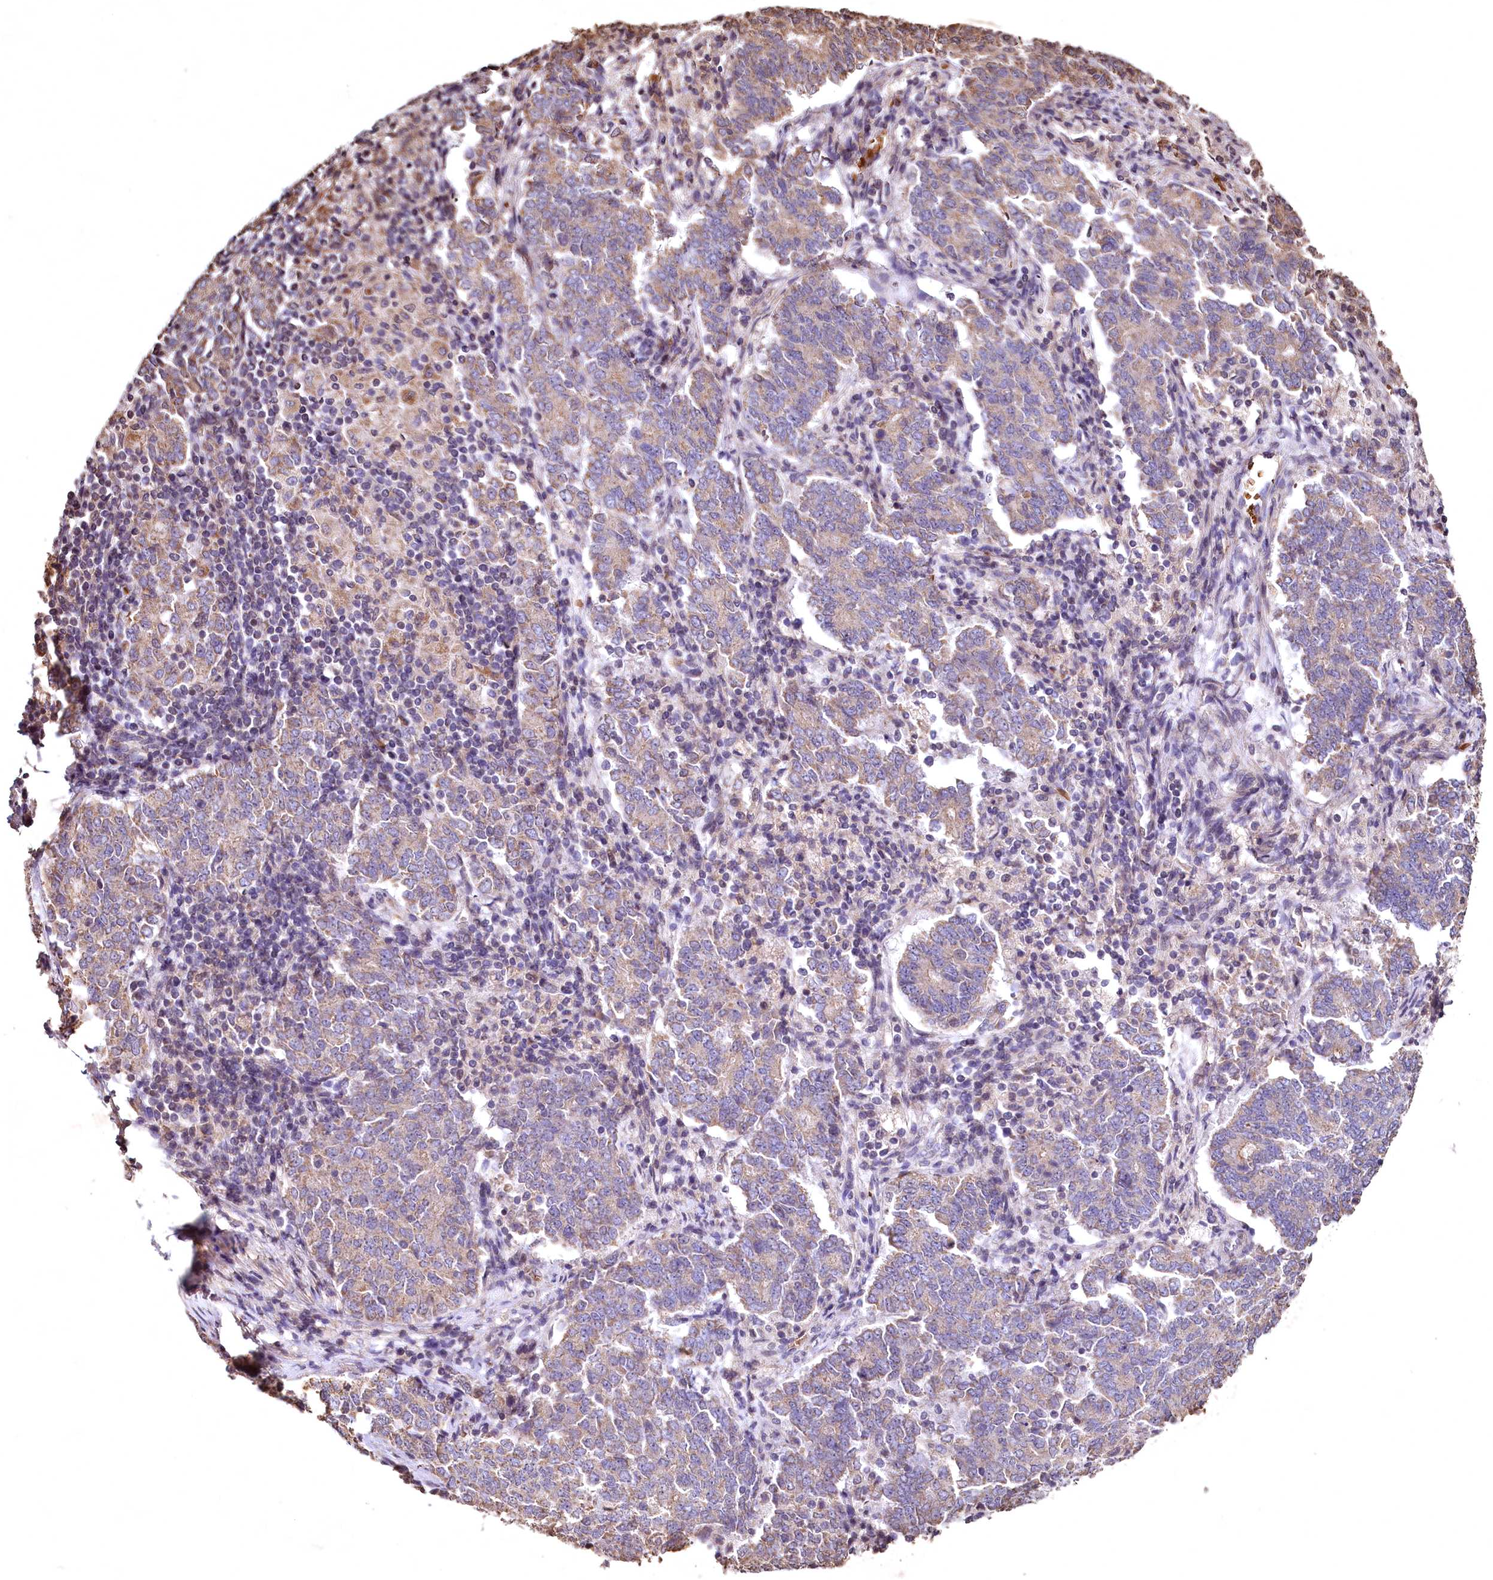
{"staining": {"intensity": "weak", "quantity": "25%-75%", "location": "cytoplasmic/membranous"}, "tissue": "endometrial cancer", "cell_type": "Tumor cells", "image_type": "cancer", "snomed": [{"axis": "morphology", "description": "Adenocarcinoma, NOS"}, {"axis": "topography", "description": "Endometrium"}], "caption": "Weak cytoplasmic/membranous expression for a protein is appreciated in approximately 25%-75% of tumor cells of endometrial cancer using immunohistochemistry (IHC).", "gene": "SPTA1", "patient": {"sex": "female", "age": 80}}